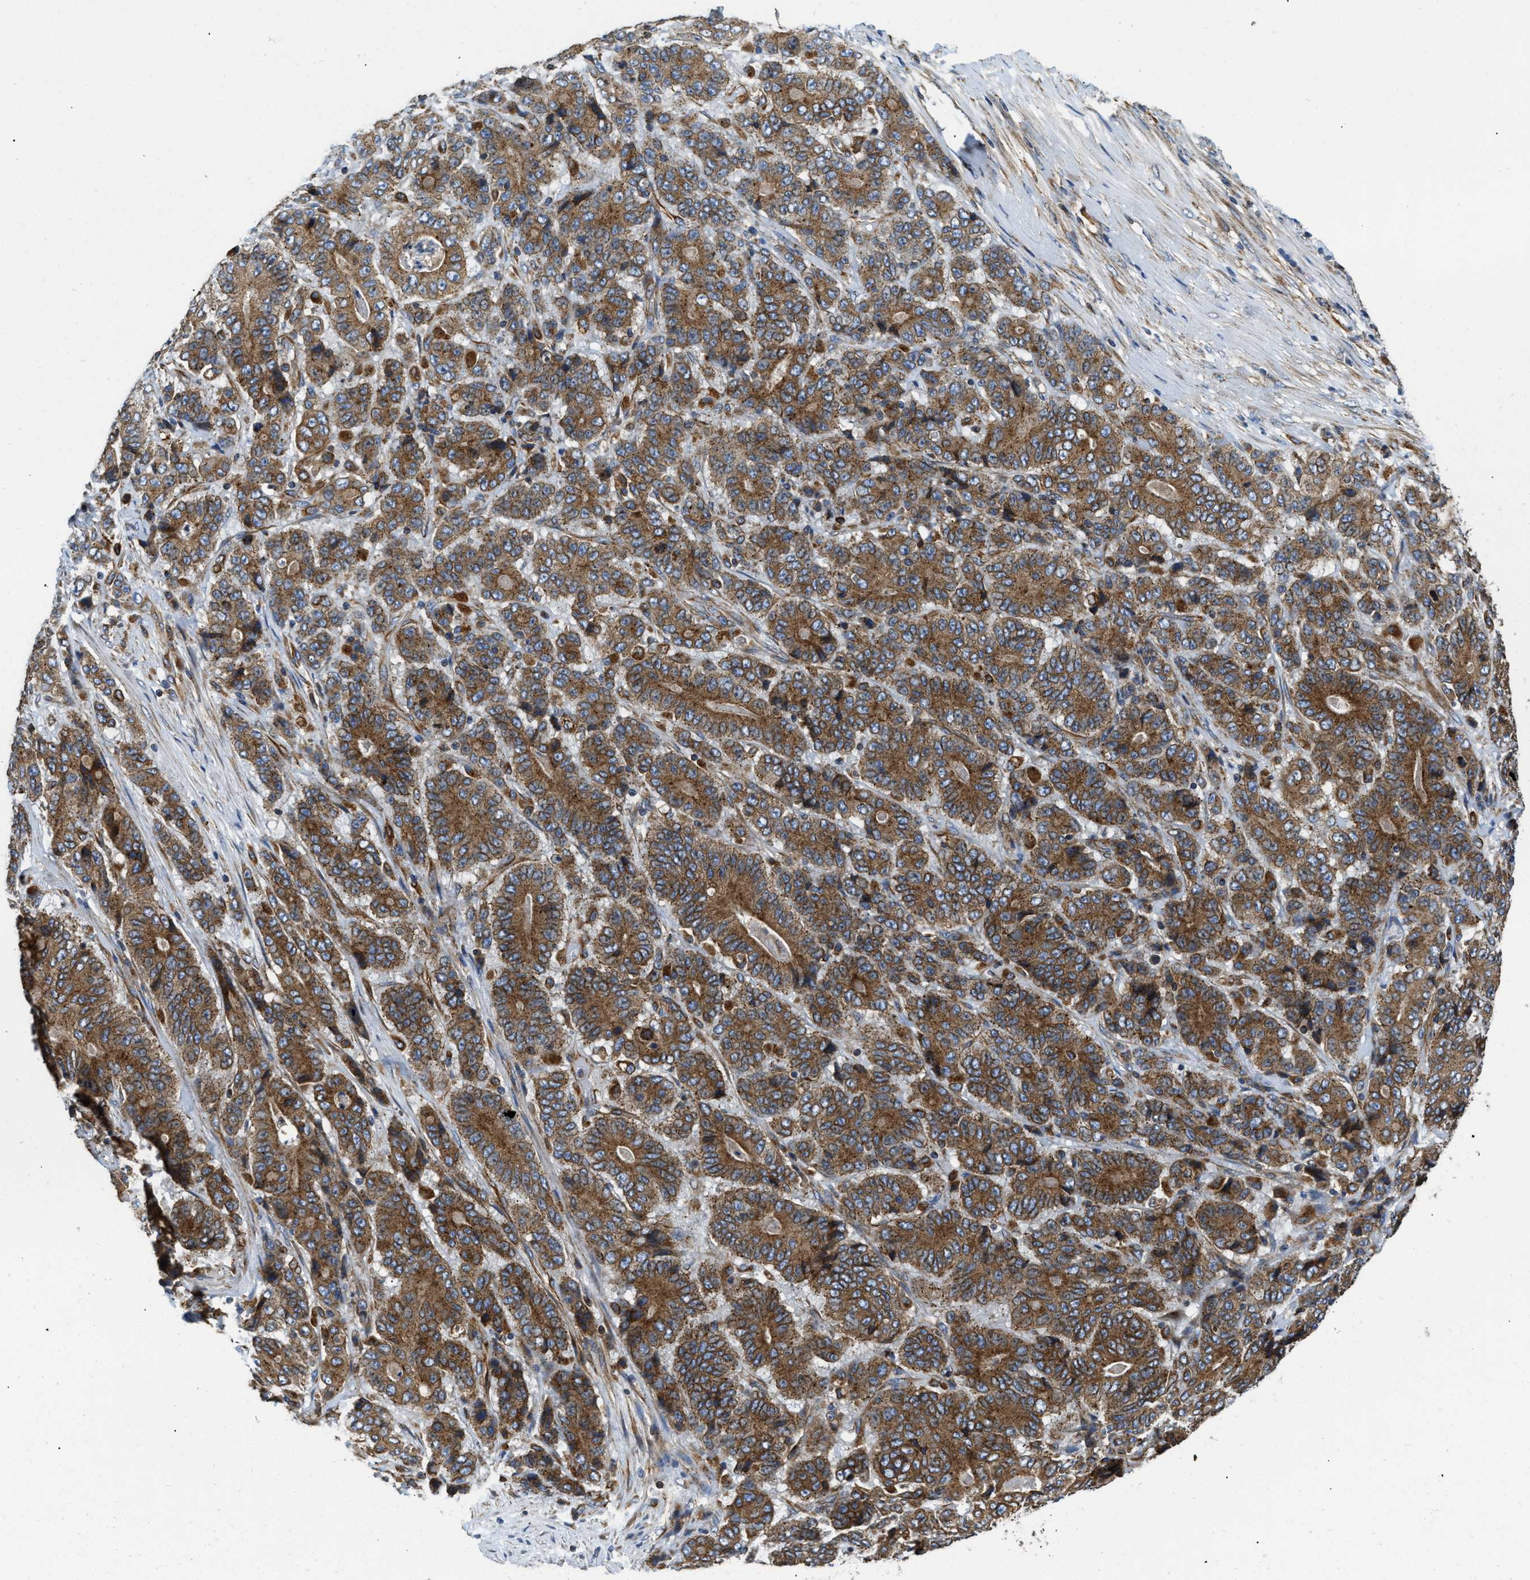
{"staining": {"intensity": "moderate", "quantity": ">75%", "location": "cytoplasmic/membranous"}, "tissue": "stomach cancer", "cell_type": "Tumor cells", "image_type": "cancer", "snomed": [{"axis": "morphology", "description": "Adenocarcinoma, NOS"}, {"axis": "topography", "description": "Stomach"}], "caption": "Stomach cancer was stained to show a protein in brown. There is medium levels of moderate cytoplasmic/membranous positivity in approximately >75% of tumor cells.", "gene": "HSD17B12", "patient": {"sex": "female", "age": 73}}